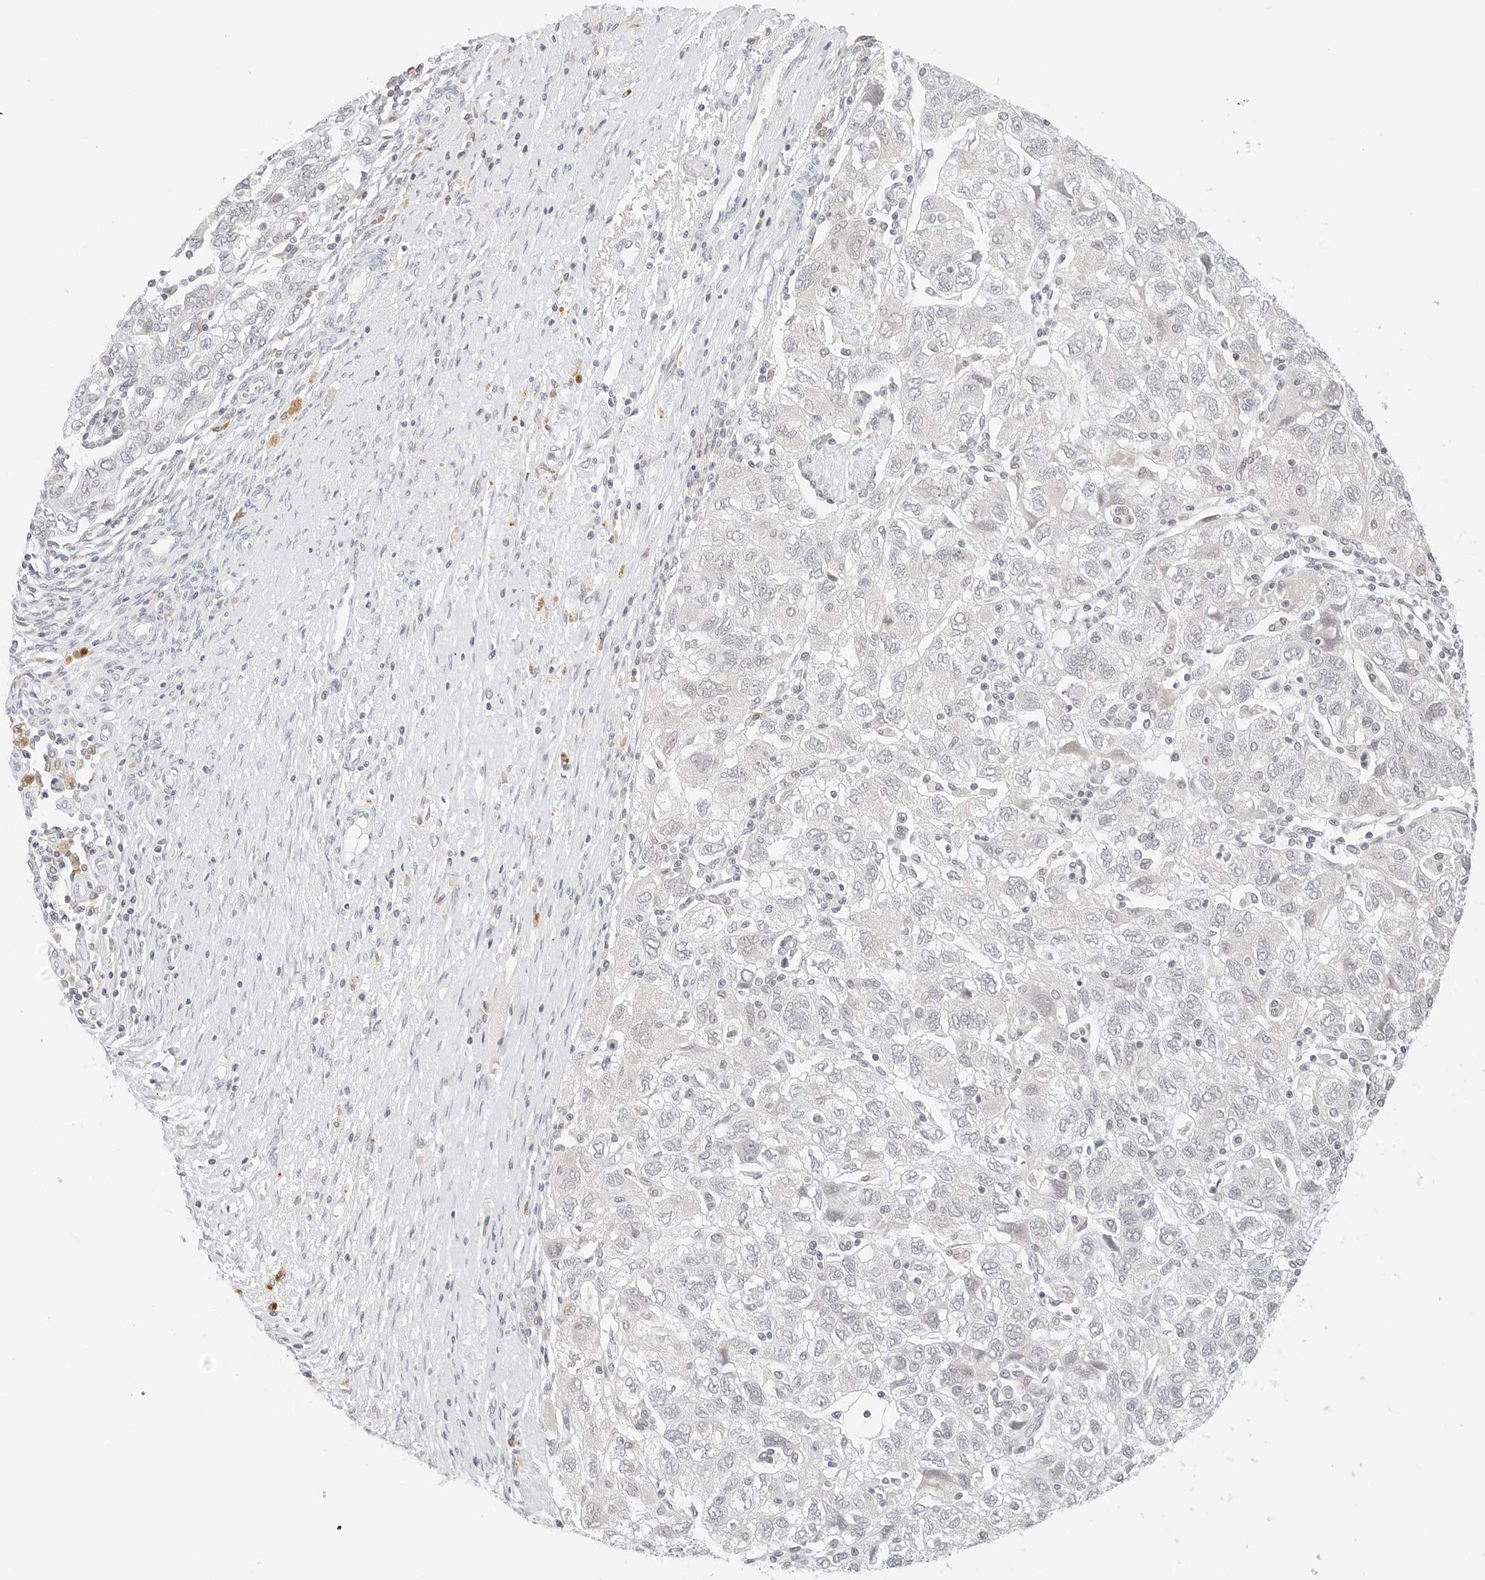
{"staining": {"intensity": "negative", "quantity": "none", "location": "none"}, "tissue": "ovarian cancer", "cell_type": "Tumor cells", "image_type": "cancer", "snomed": [{"axis": "morphology", "description": "Carcinoma, NOS"}, {"axis": "morphology", "description": "Cystadenocarcinoma, serous, NOS"}, {"axis": "topography", "description": "Ovary"}], "caption": "An immunohistochemistry (IHC) micrograph of ovarian serous cystadenocarcinoma is shown. There is no staining in tumor cells of ovarian serous cystadenocarcinoma.", "gene": "NEO1", "patient": {"sex": "female", "age": 69}}